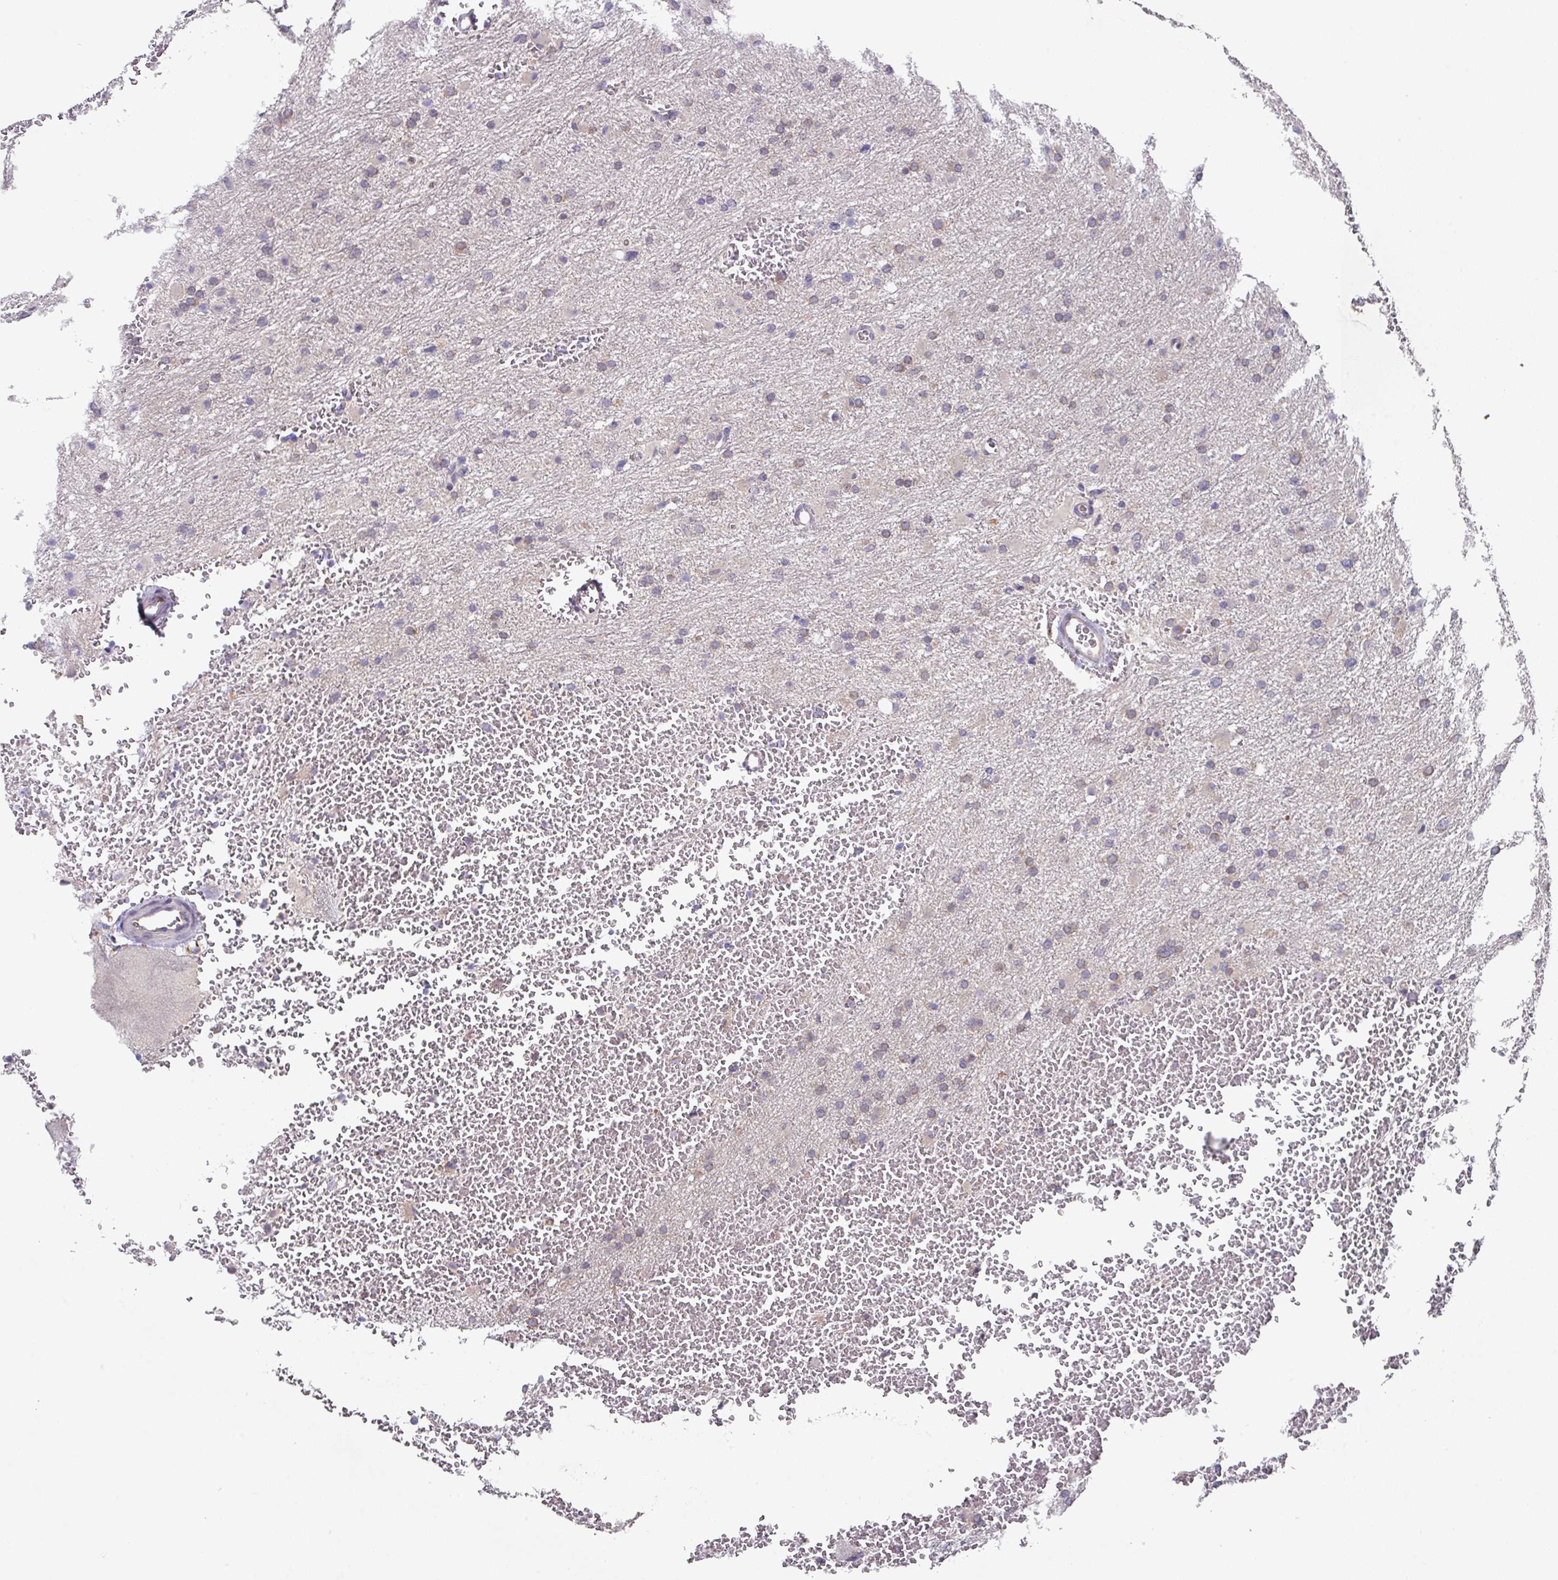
{"staining": {"intensity": "weak", "quantity": "<25%", "location": "cytoplasmic/membranous"}, "tissue": "glioma", "cell_type": "Tumor cells", "image_type": "cancer", "snomed": [{"axis": "morphology", "description": "Glioma, malignant, High grade"}, {"axis": "topography", "description": "Cerebral cortex"}], "caption": "Immunohistochemistry image of neoplastic tissue: malignant glioma (high-grade) stained with DAB (3,3'-diaminobenzidine) displays no significant protein staining in tumor cells. The staining was performed using DAB to visualize the protein expression in brown, while the nuclei were stained in blue with hematoxylin (Magnification: 20x).", "gene": "EIF4B", "patient": {"sex": "female", "age": 36}}